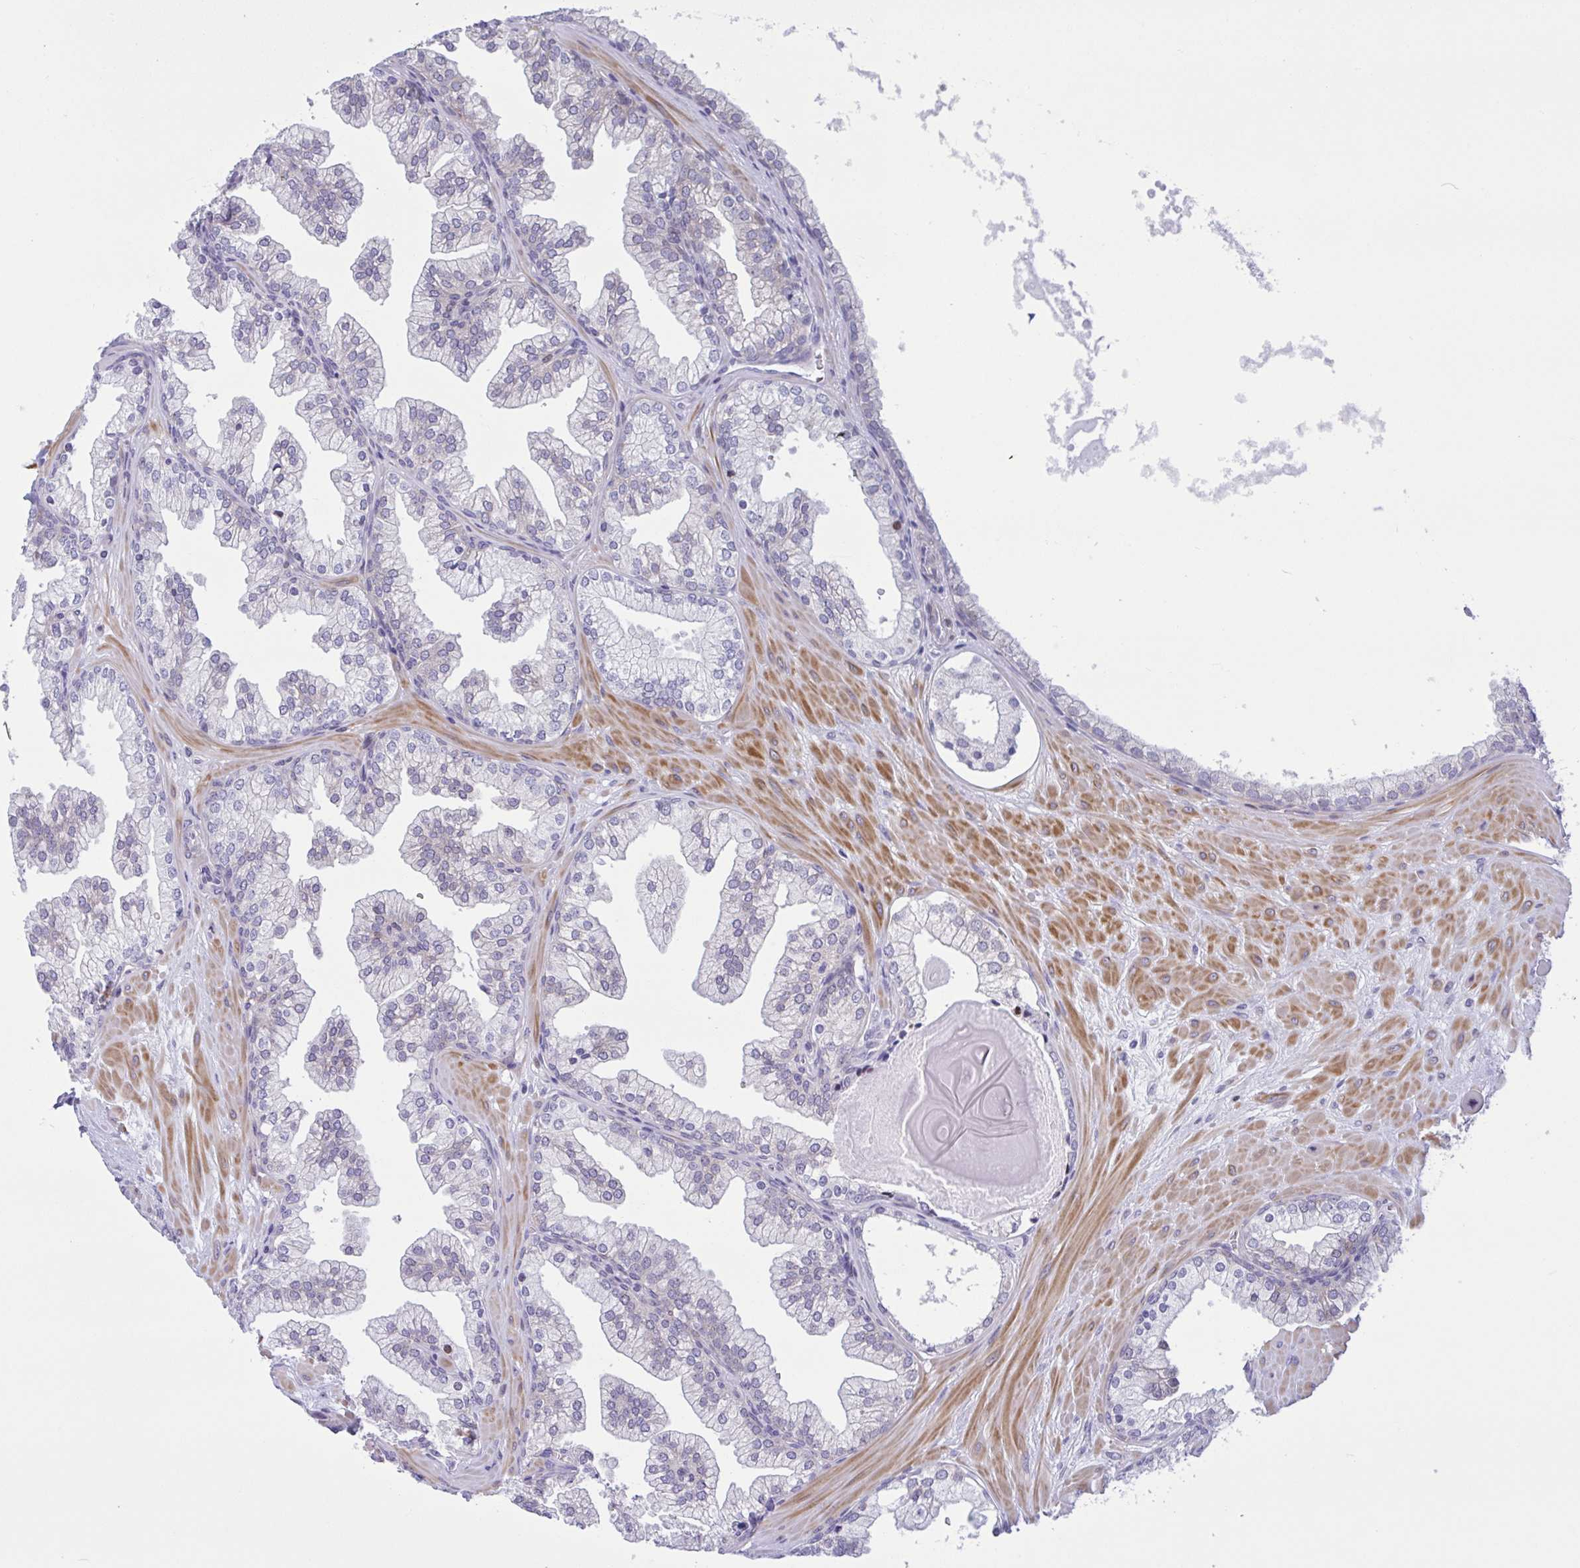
{"staining": {"intensity": "negative", "quantity": "none", "location": "none"}, "tissue": "prostate", "cell_type": "Glandular cells", "image_type": "normal", "snomed": [{"axis": "morphology", "description": "Normal tissue, NOS"}, {"axis": "topography", "description": "Prostate"}, {"axis": "topography", "description": "Peripheral nerve tissue"}], "caption": "Glandular cells show no significant protein positivity in normal prostate. Nuclei are stained in blue.", "gene": "AHCYL2", "patient": {"sex": "male", "age": 61}}